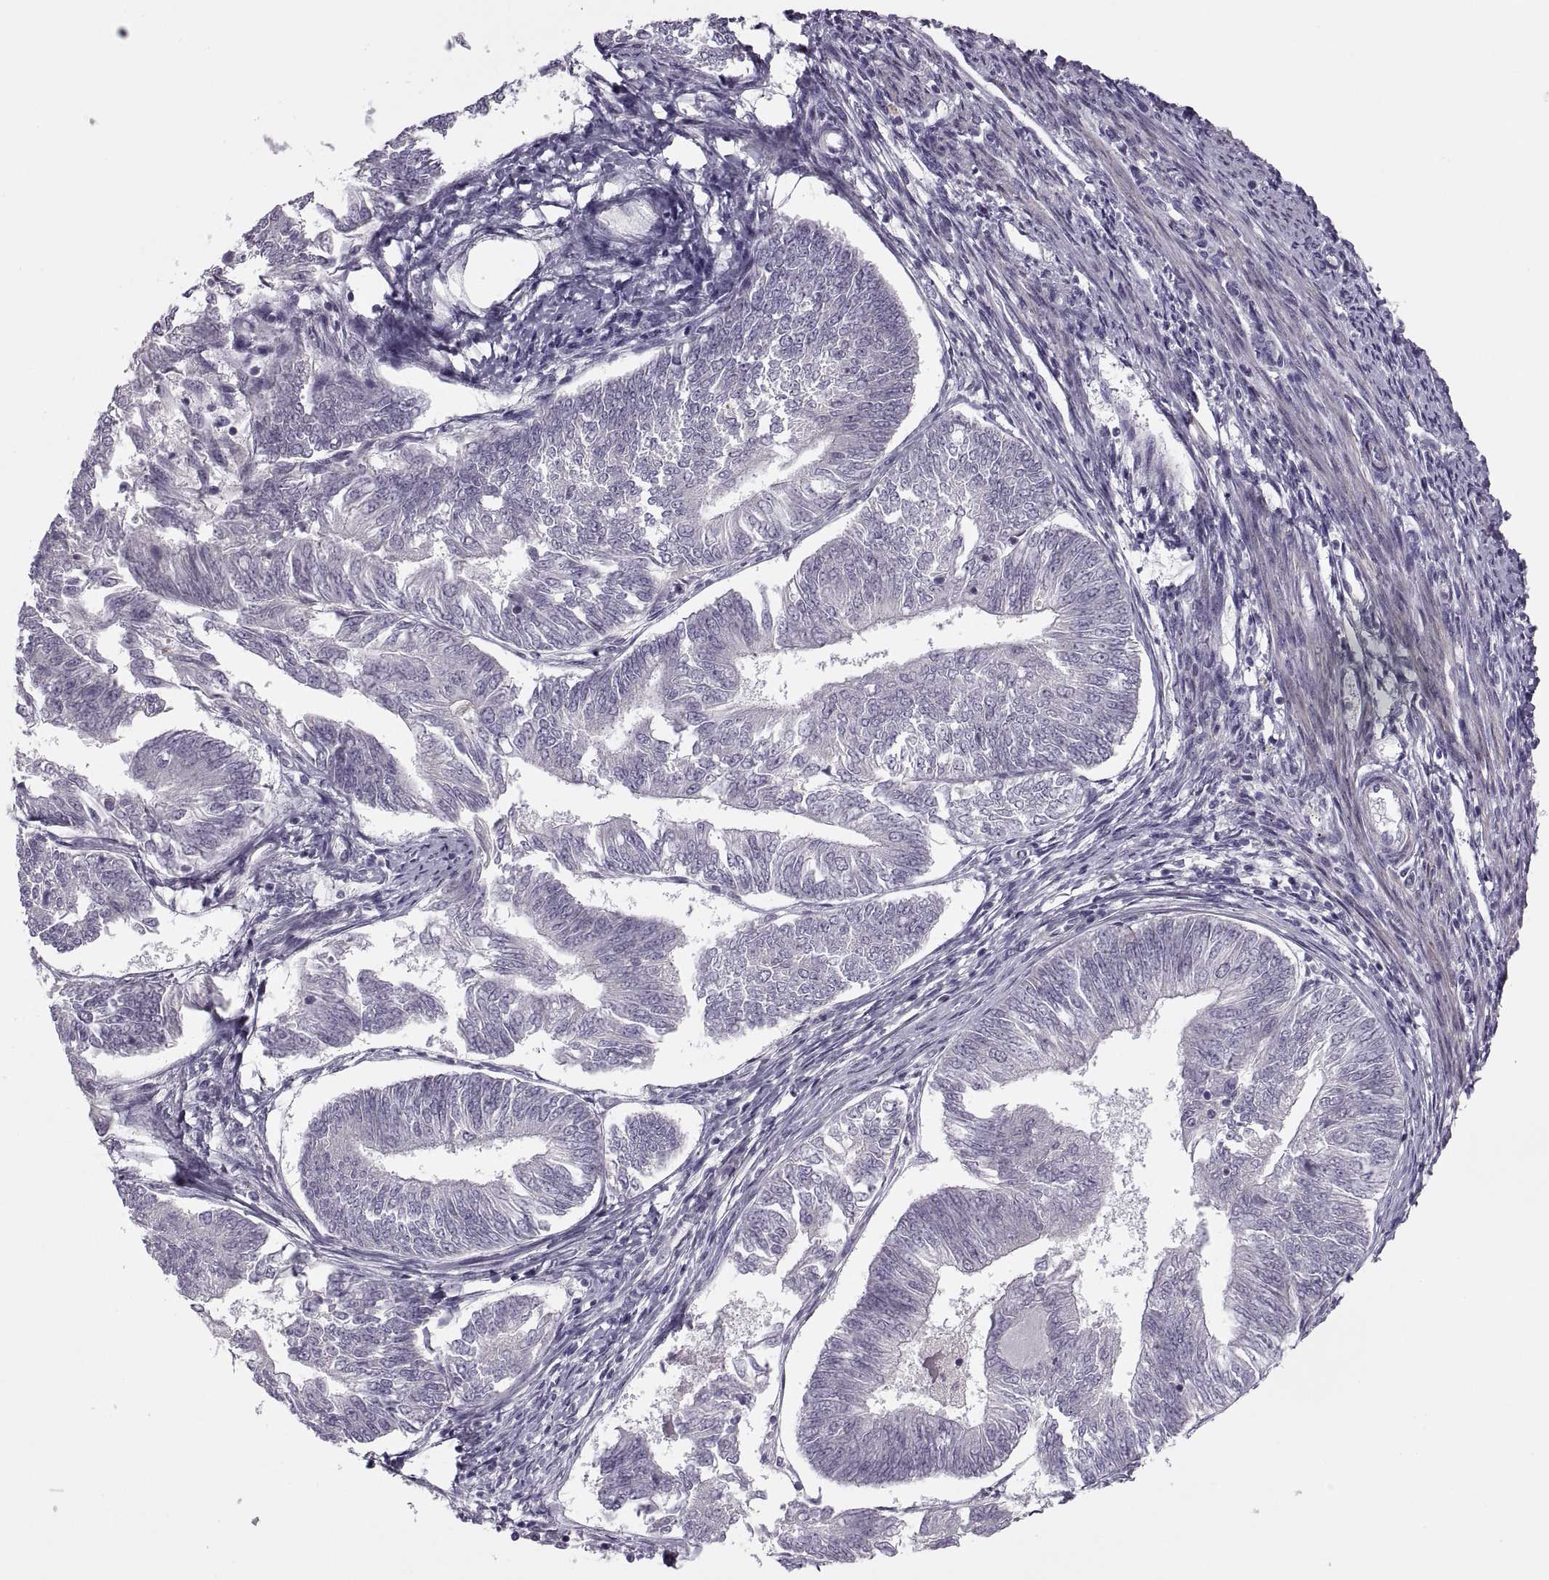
{"staining": {"intensity": "negative", "quantity": "none", "location": "none"}, "tissue": "endometrial cancer", "cell_type": "Tumor cells", "image_type": "cancer", "snomed": [{"axis": "morphology", "description": "Adenocarcinoma, NOS"}, {"axis": "topography", "description": "Endometrium"}], "caption": "A micrograph of endometrial cancer (adenocarcinoma) stained for a protein demonstrates no brown staining in tumor cells.", "gene": "RIPK4", "patient": {"sex": "female", "age": 58}}